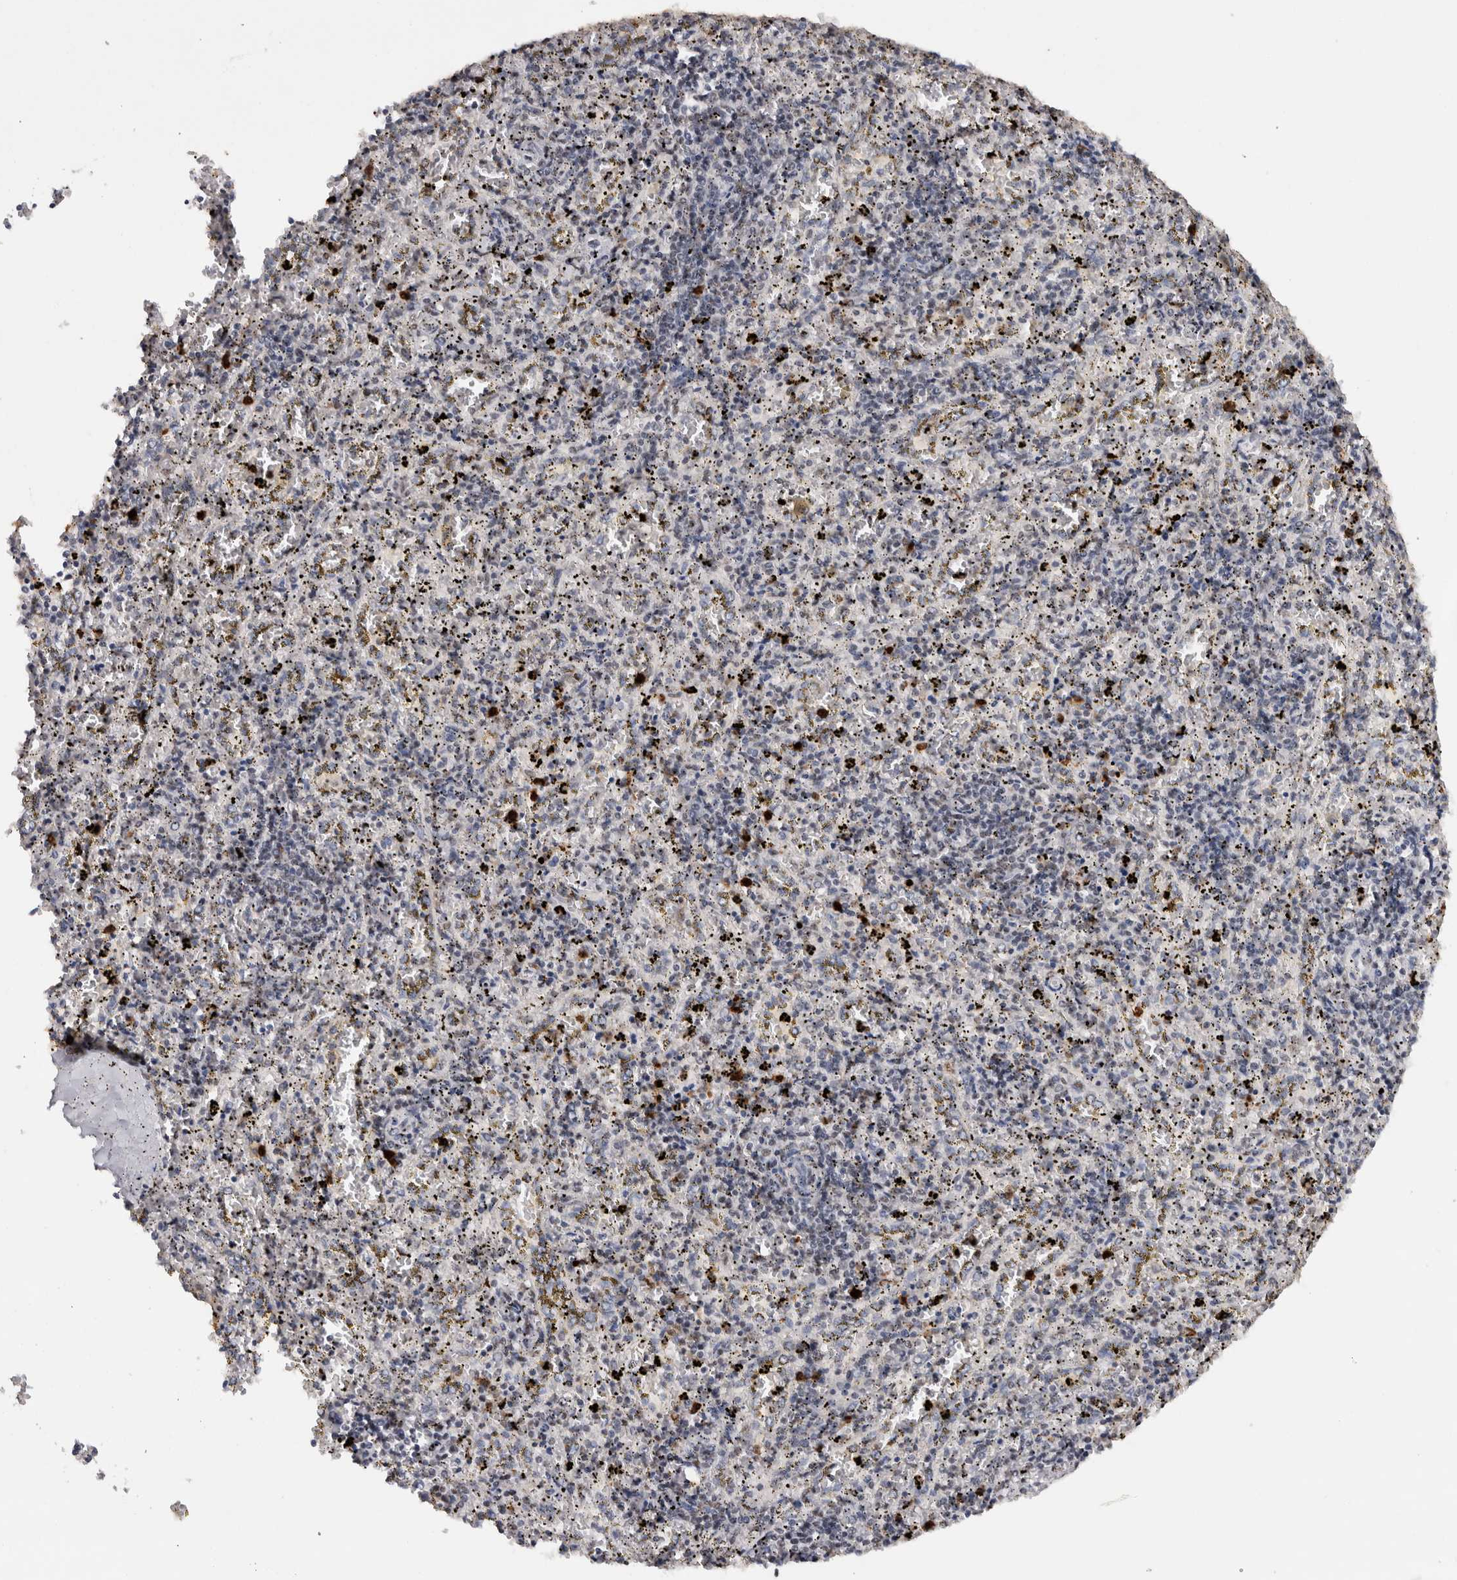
{"staining": {"intensity": "moderate", "quantity": "25%-75%", "location": "cytoplasmic/membranous,nuclear"}, "tissue": "spleen", "cell_type": "Cells in red pulp", "image_type": "normal", "snomed": [{"axis": "morphology", "description": "Normal tissue, NOS"}, {"axis": "topography", "description": "Spleen"}], "caption": "DAB immunohistochemical staining of normal human spleen demonstrates moderate cytoplasmic/membranous,nuclear protein expression in approximately 25%-75% of cells in red pulp.", "gene": "RPS6KA2", "patient": {"sex": "male", "age": 11}}